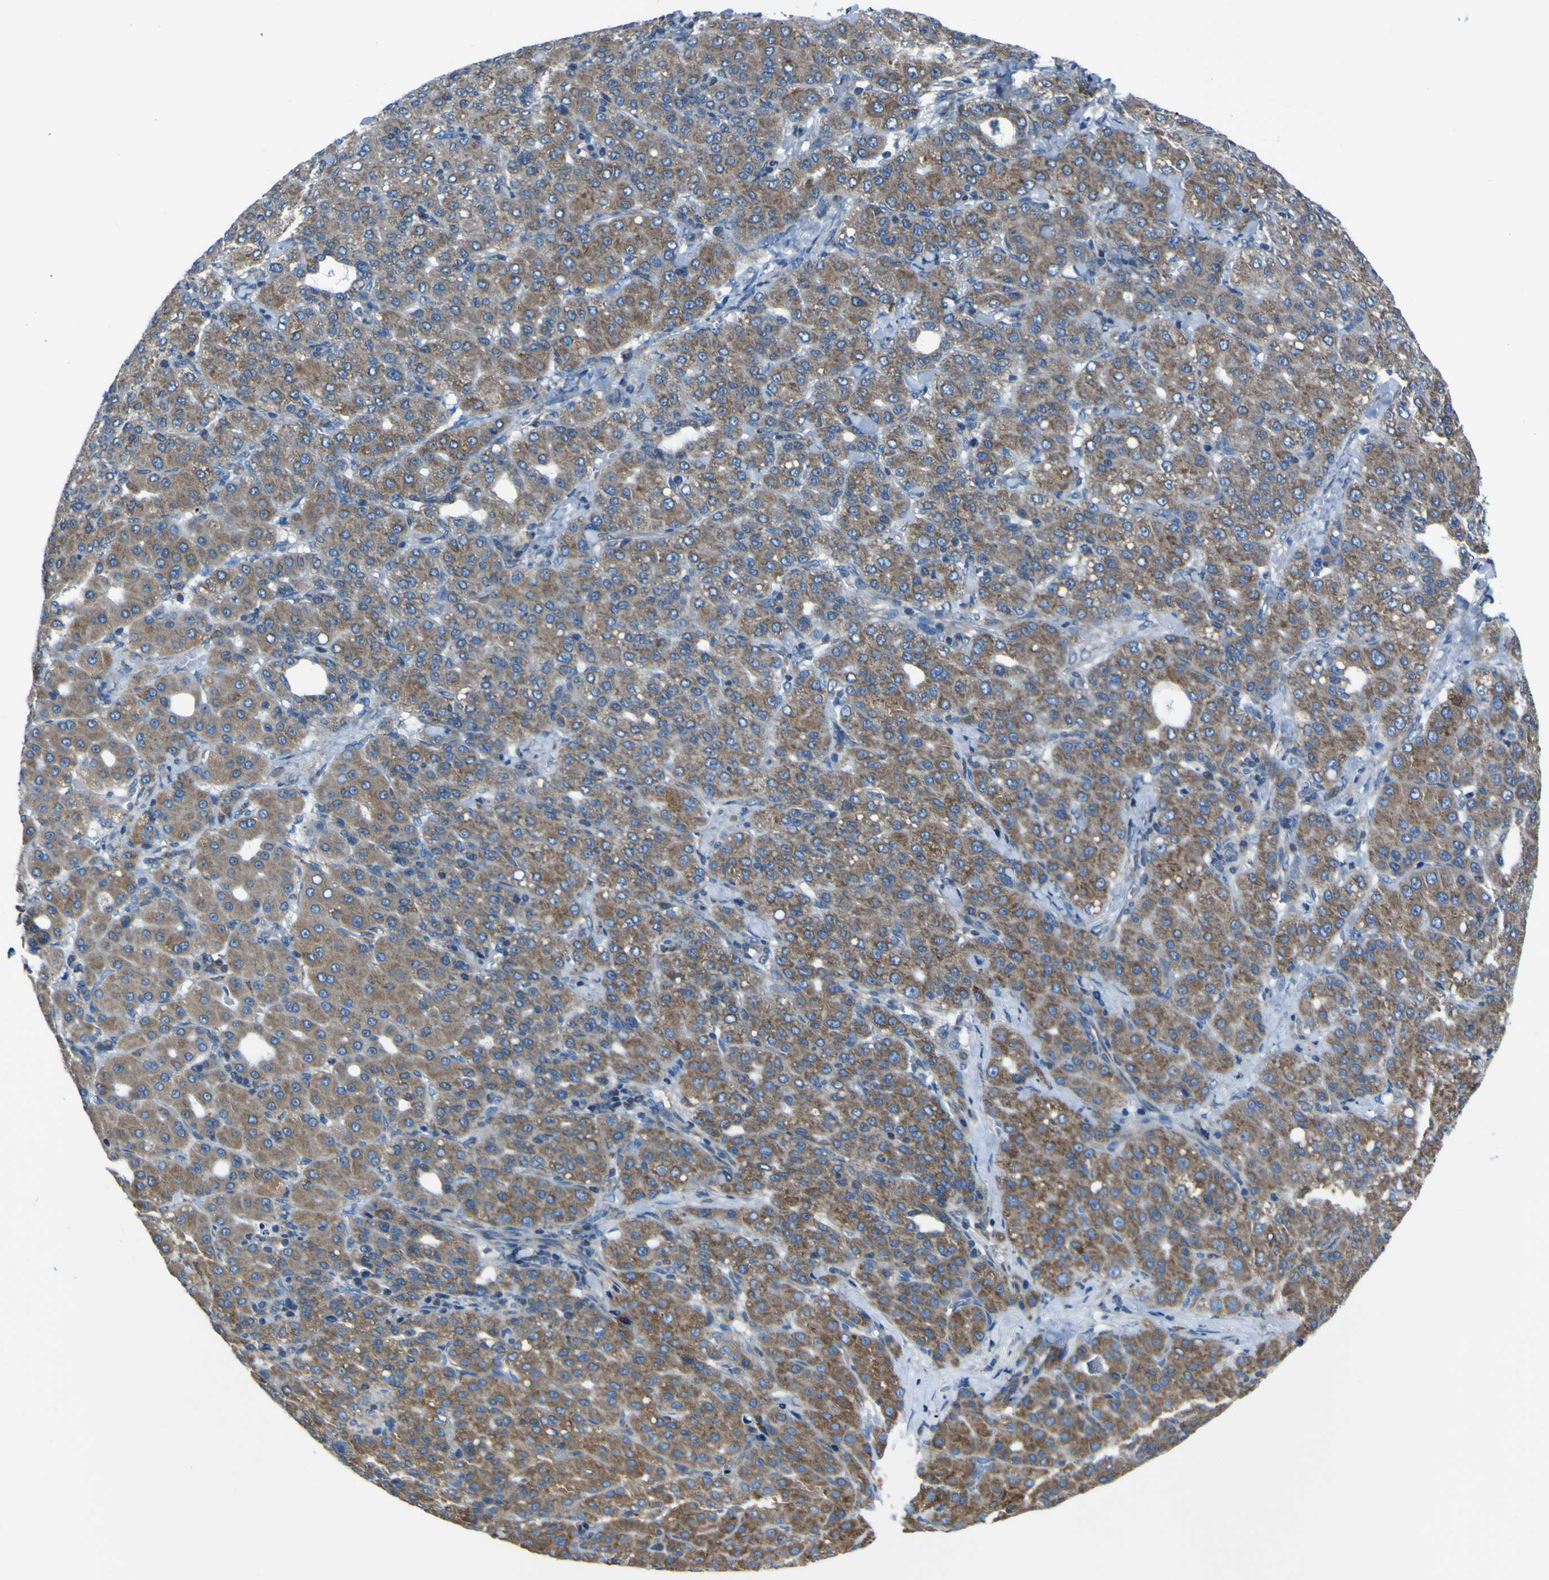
{"staining": {"intensity": "moderate", "quantity": ">75%", "location": "cytoplasmic/membranous"}, "tissue": "liver cancer", "cell_type": "Tumor cells", "image_type": "cancer", "snomed": [{"axis": "morphology", "description": "Carcinoma, Hepatocellular, NOS"}, {"axis": "topography", "description": "Liver"}], "caption": "Human liver hepatocellular carcinoma stained with a protein marker demonstrates moderate staining in tumor cells.", "gene": "STIM1", "patient": {"sex": "male", "age": 65}}